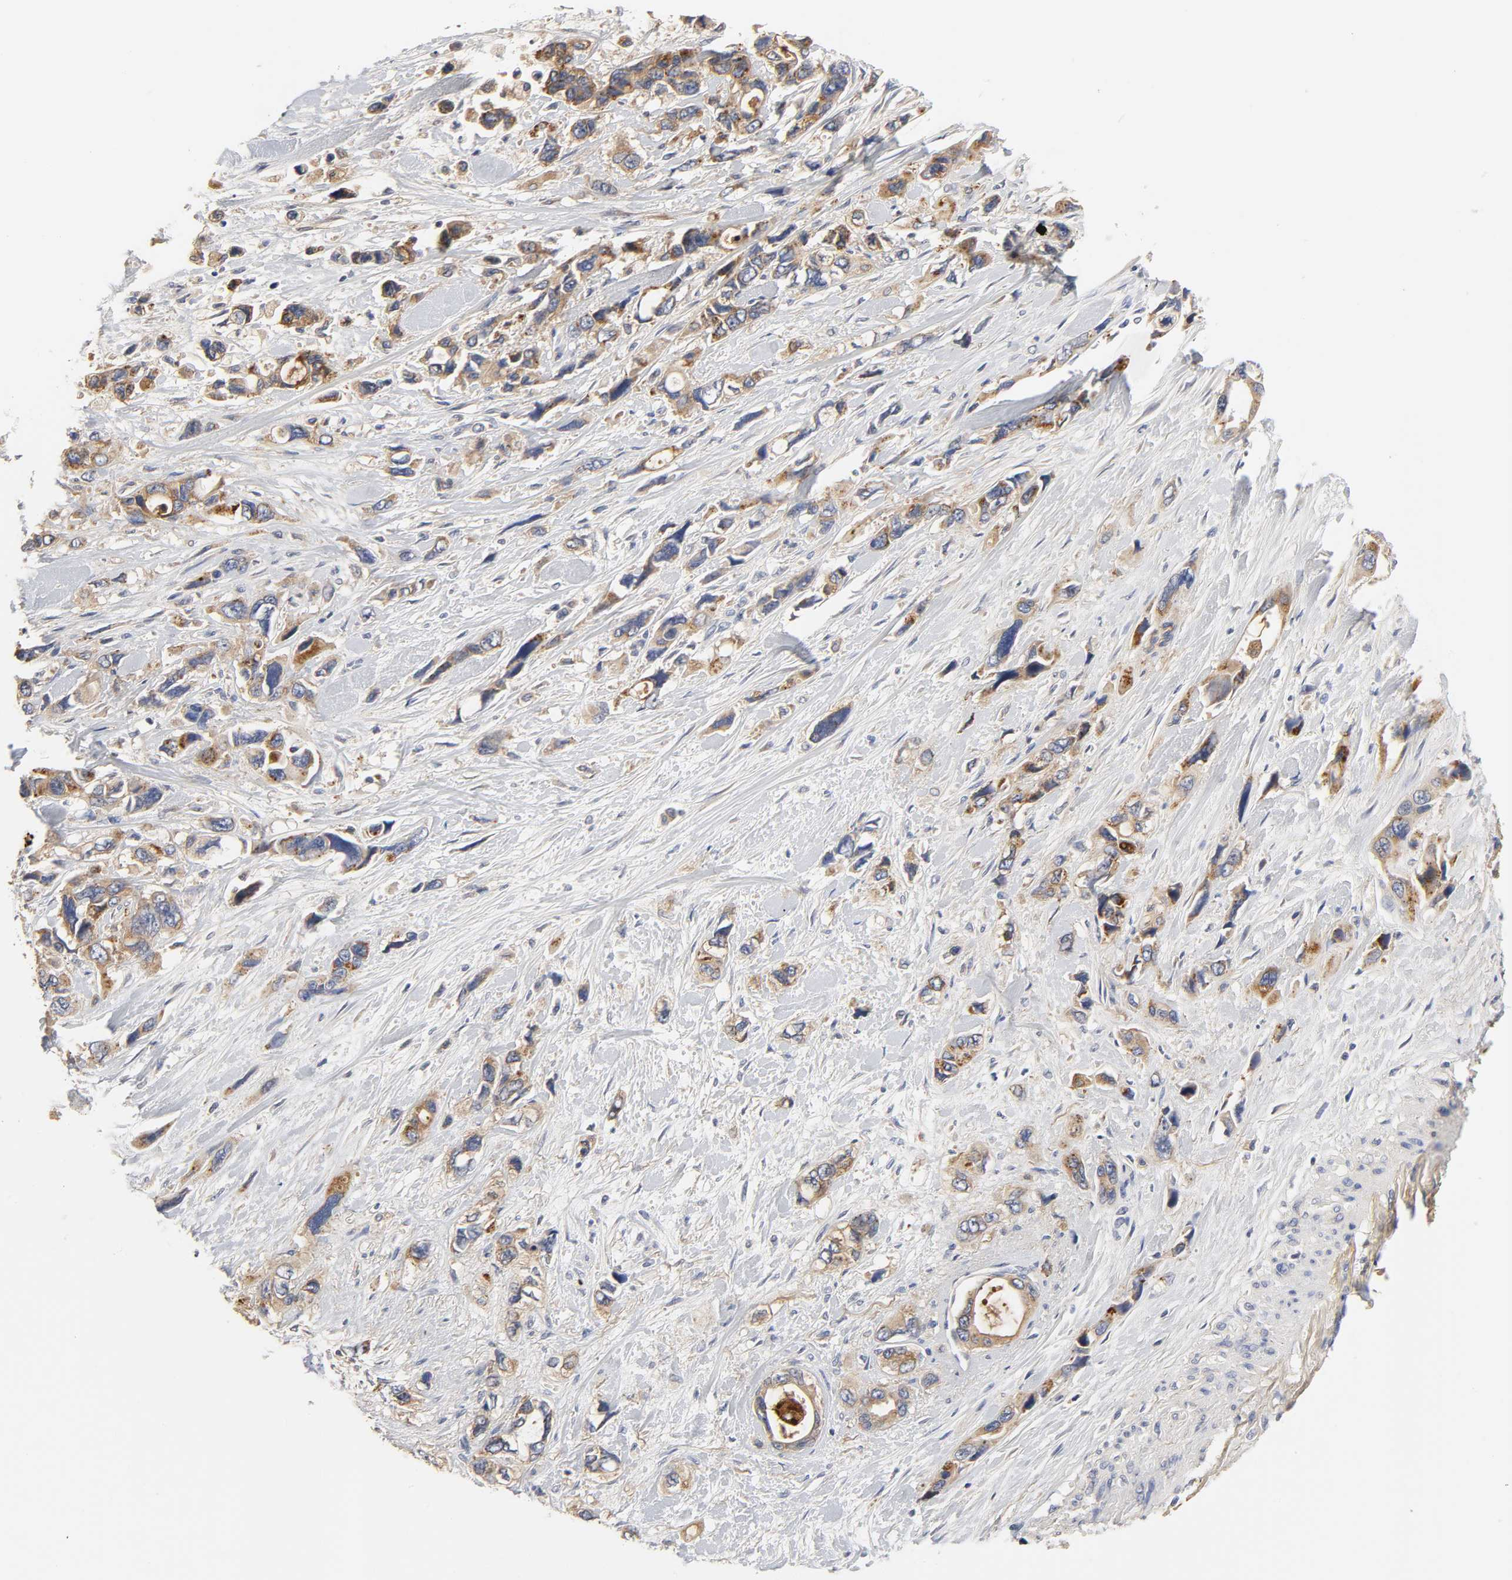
{"staining": {"intensity": "moderate", "quantity": ">75%", "location": "cytoplasmic/membranous"}, "tissue": "pancreatic cancer", "cell_type": "Tumor cells", "image_type": "cancer", "snomed": [{"axis": "morphology", "description": "Adenocarcinoma, NOS"}, {"axis": "topography", "description": "Pancreas"}], "caption": "Protein expression analysis of adenocarcinoma (pancreatic) reveals moderate cytoplasmic/membranous positivity in about >75% of tumor cells.", "gene": "C17orf75", "patient": {"sex": "male", "age": 46}}